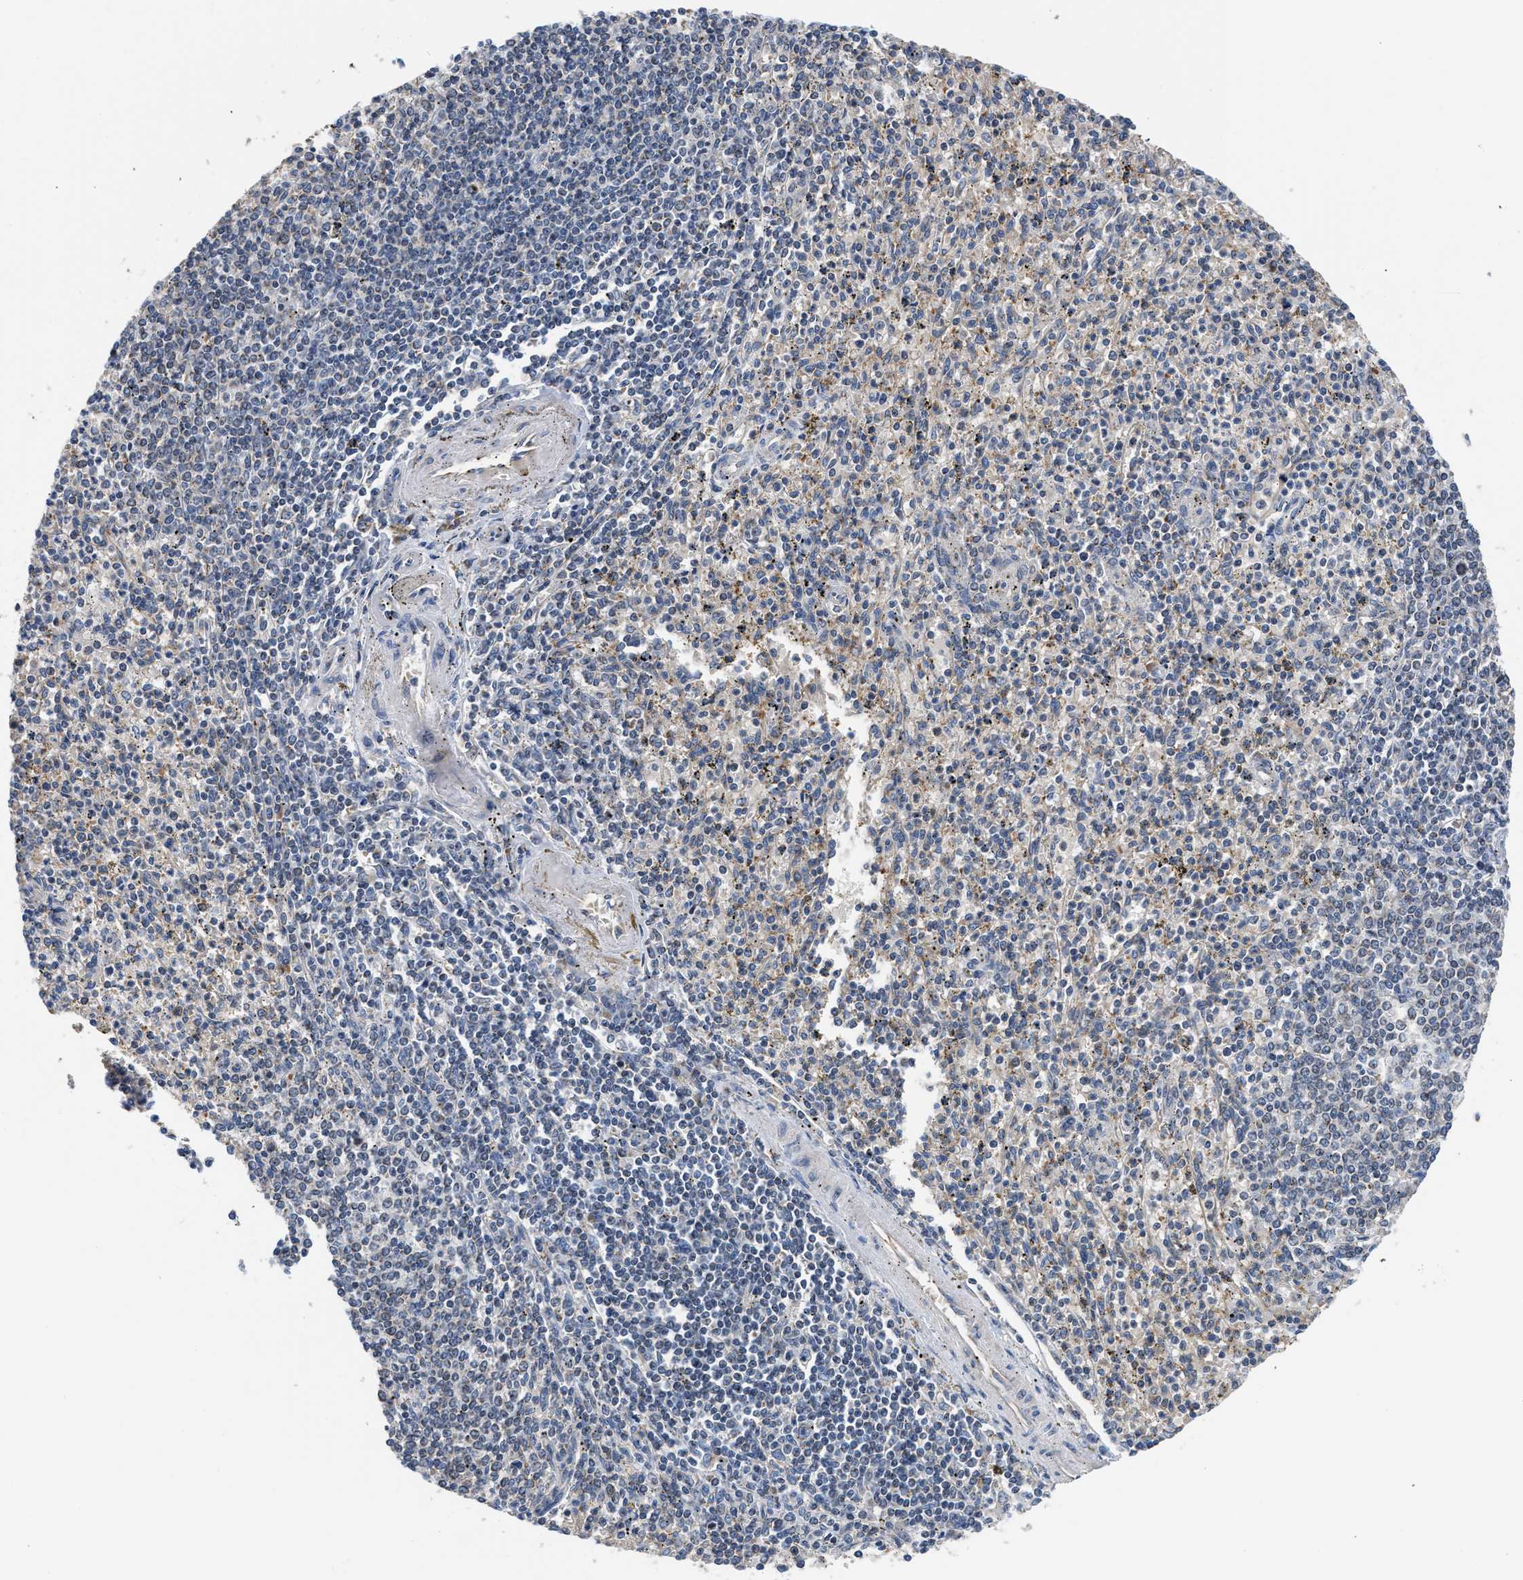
{"staining": {"intensity": "negative", "quantity": "none", "location": "none"}, "tissue": "spleen", "cell_type": "Cells in red pulp", "image_type": "normal", "snomed": [{"axis": "morphology", "description": "Normal tissue, NOS"}, {"axis": "topography", "description": "Spleen"}], "caption": "The micrograph demonstrates no staining of cells in red pulp in benign spleen. The staining is performed using DAB (3,3'-diaminobenzidine) brown chromogen with nuclei counter-stained in using hematoxylin.", "gene": "PIM1", "patient": {"sex": "male", "age": 72}}